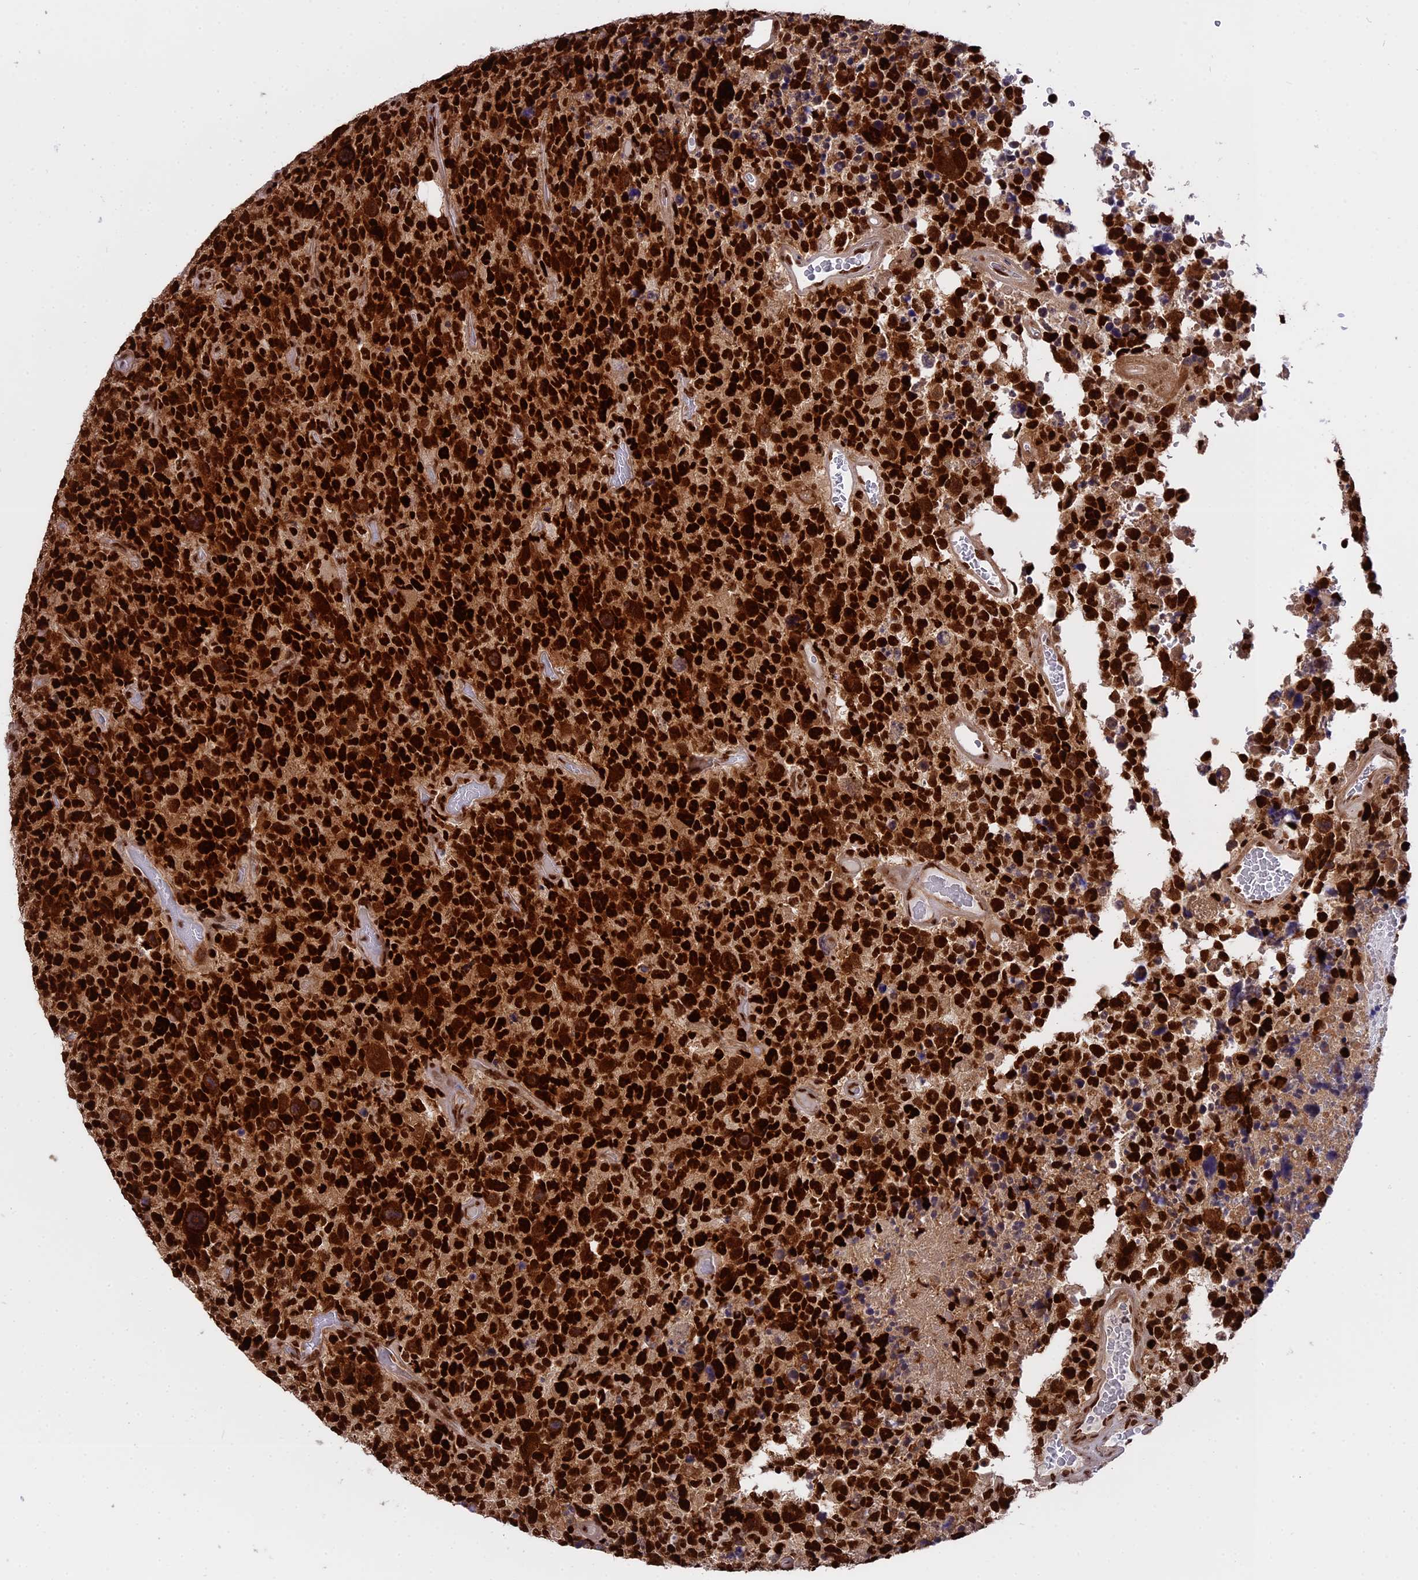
{"staining": {"intensity": "strong", "quantity": ">75%", "location": "cytoplasmic/membranous,nuclear"}, "tissue": "glioma", "cell_type": "Tumor cells", "image_type": "cancer", "snomed": [{"axis": "morphology", "description": "Glioma, malignant, High grade"}, {"axis": "topography", "description": "Brain"}], "caption": "Protein analysis of glioma tissue exhibits strong cytoplasmic/membranous and nuclear expression in about >75% of tumor cells.", "gene": "RAMAC", "patient": {"sex": "male", "age": 69}}